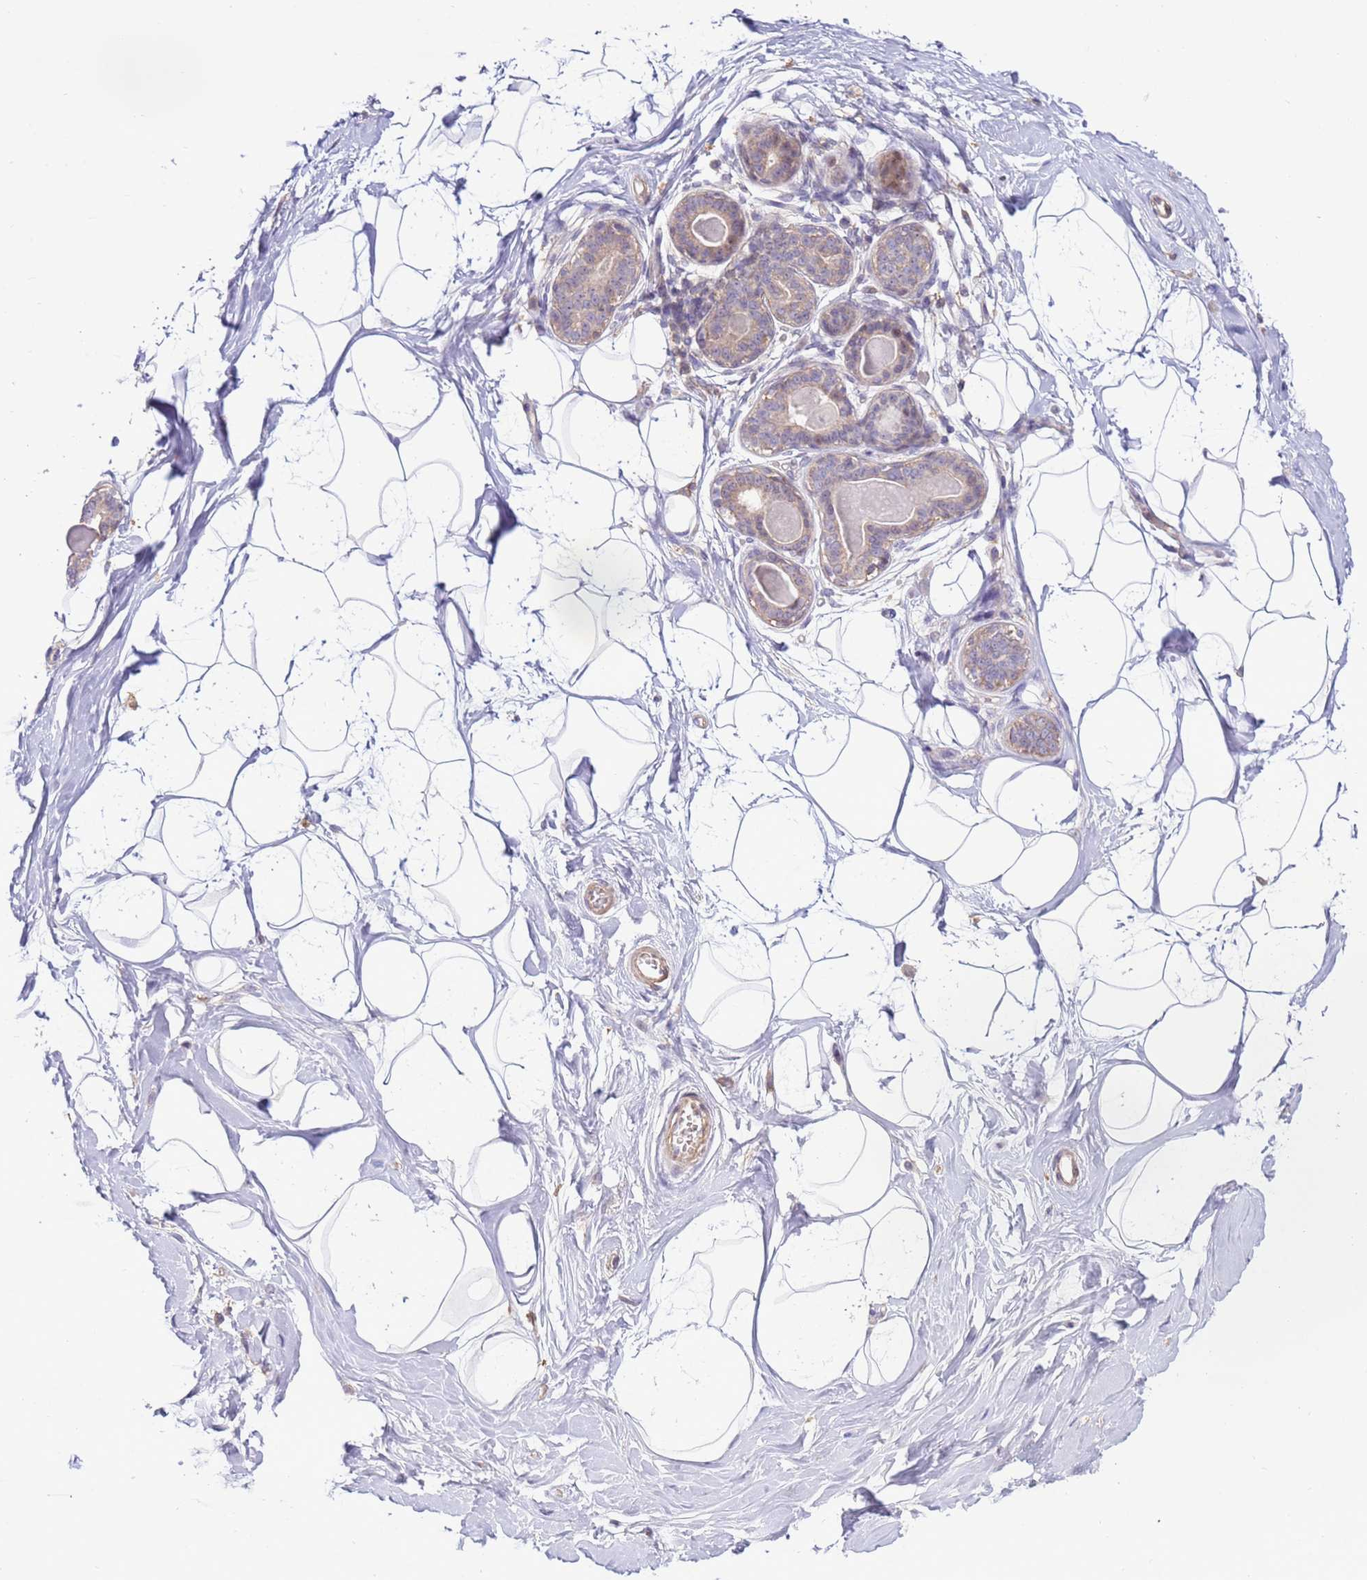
{"staining": {"intensity": "negative", "quantity": "none", "location": "none"}, "tissue": "breast", "cell_type": "Adipocytes", "image_type": "normal", "snomed": [{"axis": "morphology", "description": "Normal tissue, NOS"}, {"axis": "topography", "description": "Breast"}], "caption": "This is an immunohistochemistry (IHC) micrograph of unremarkable breast. There is no expression in adipocytes.", "gene": "EVA1B", "patient": {"sex": "female", "age": 45}}